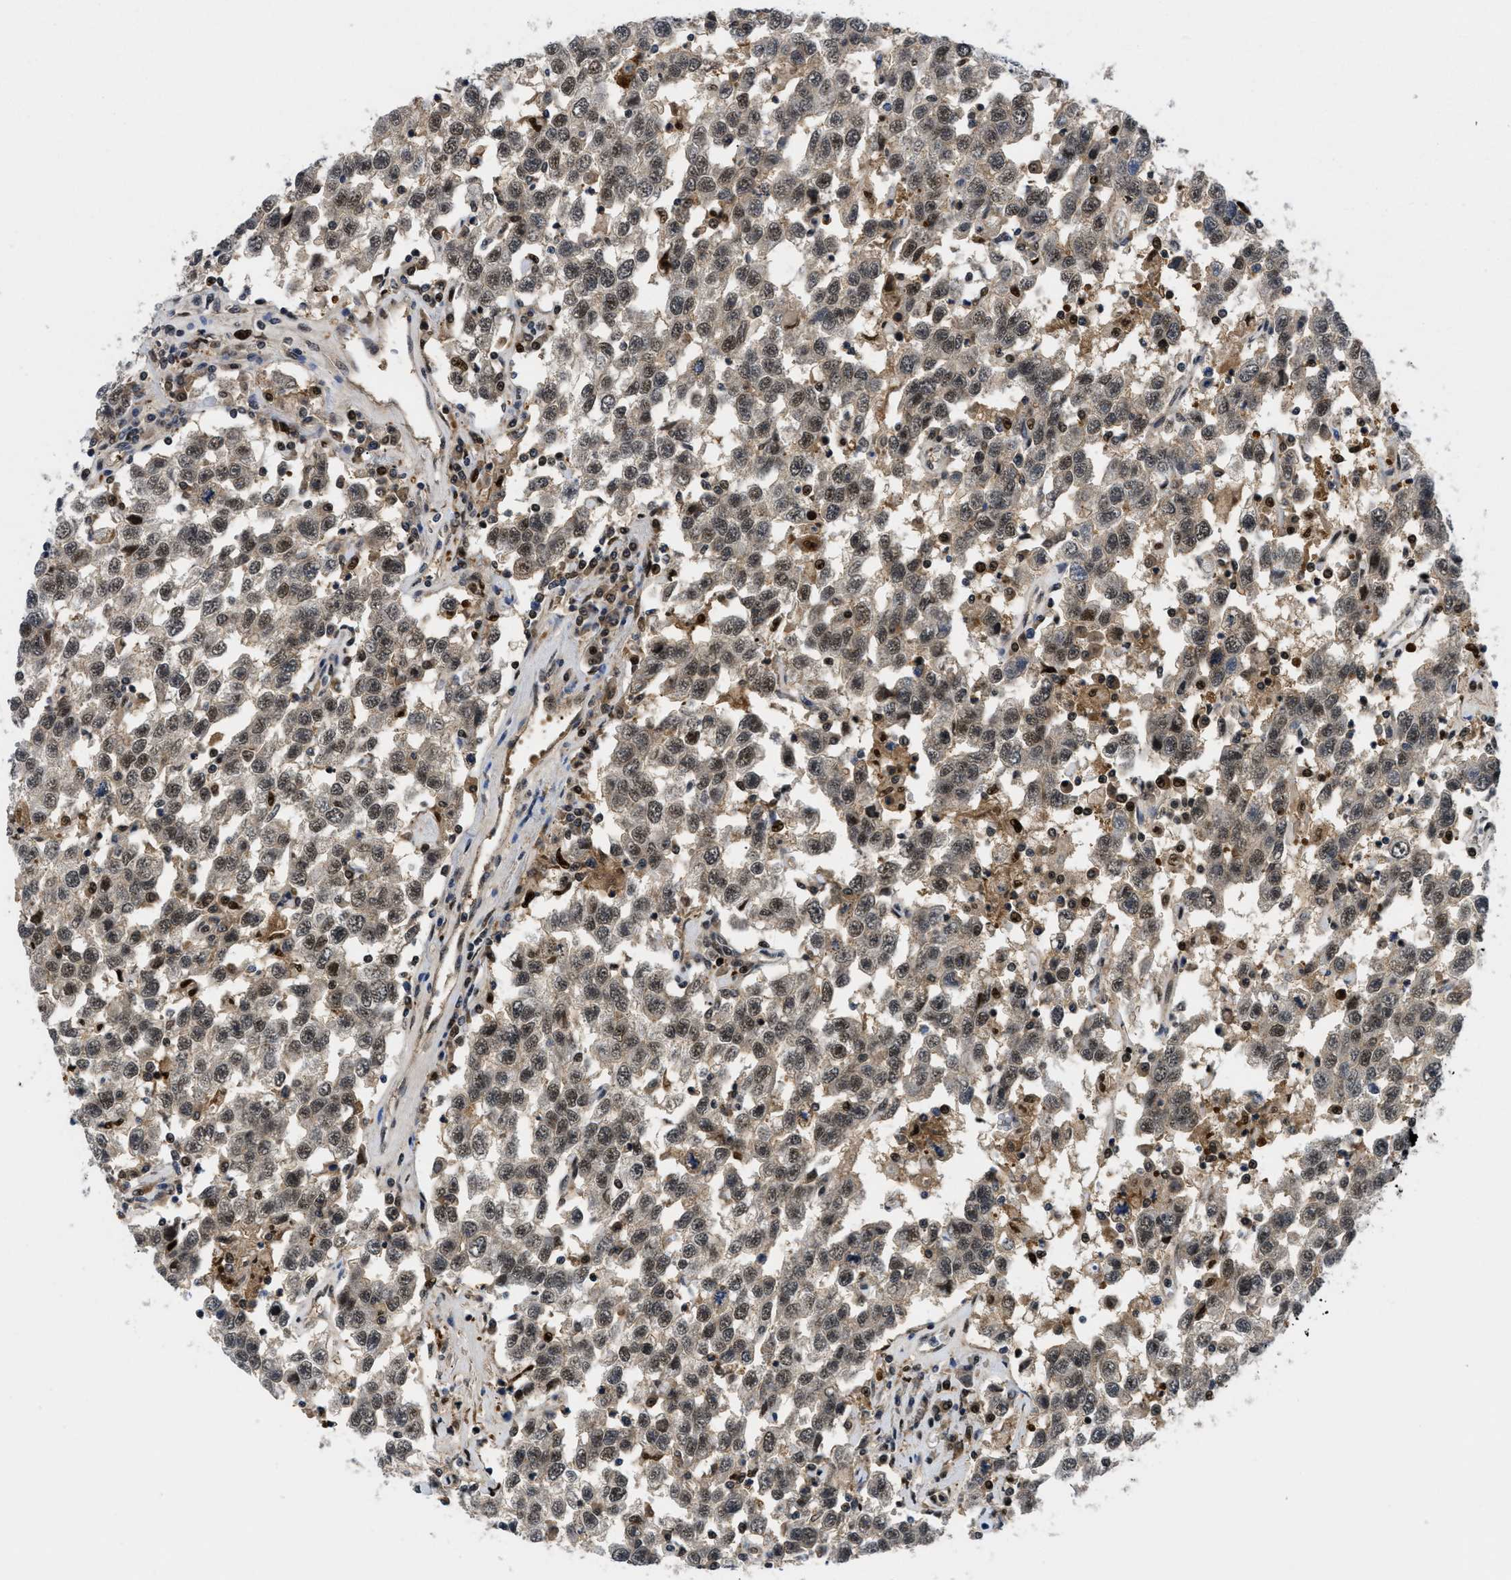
{"staining": {"intensity": "moderate", "quantity": ">75%", "location": "nuclear"}, "tissue": "testis cancer", "cell_type": "Tumor cells", "image_type": "cancer", "snomed": [{"axis": "morphology", "description": "Seminoma, NOS"}, {"axis": "topography", "description": "Testis"}], "caption": "Human seminoma (testis) stained for a protein (brown) demonstrates moderate nuclear positive staining in approximately >75% of tumor cells.", "gene": "SLC29A2", "patient": {"sex": "male", "age": 41}}